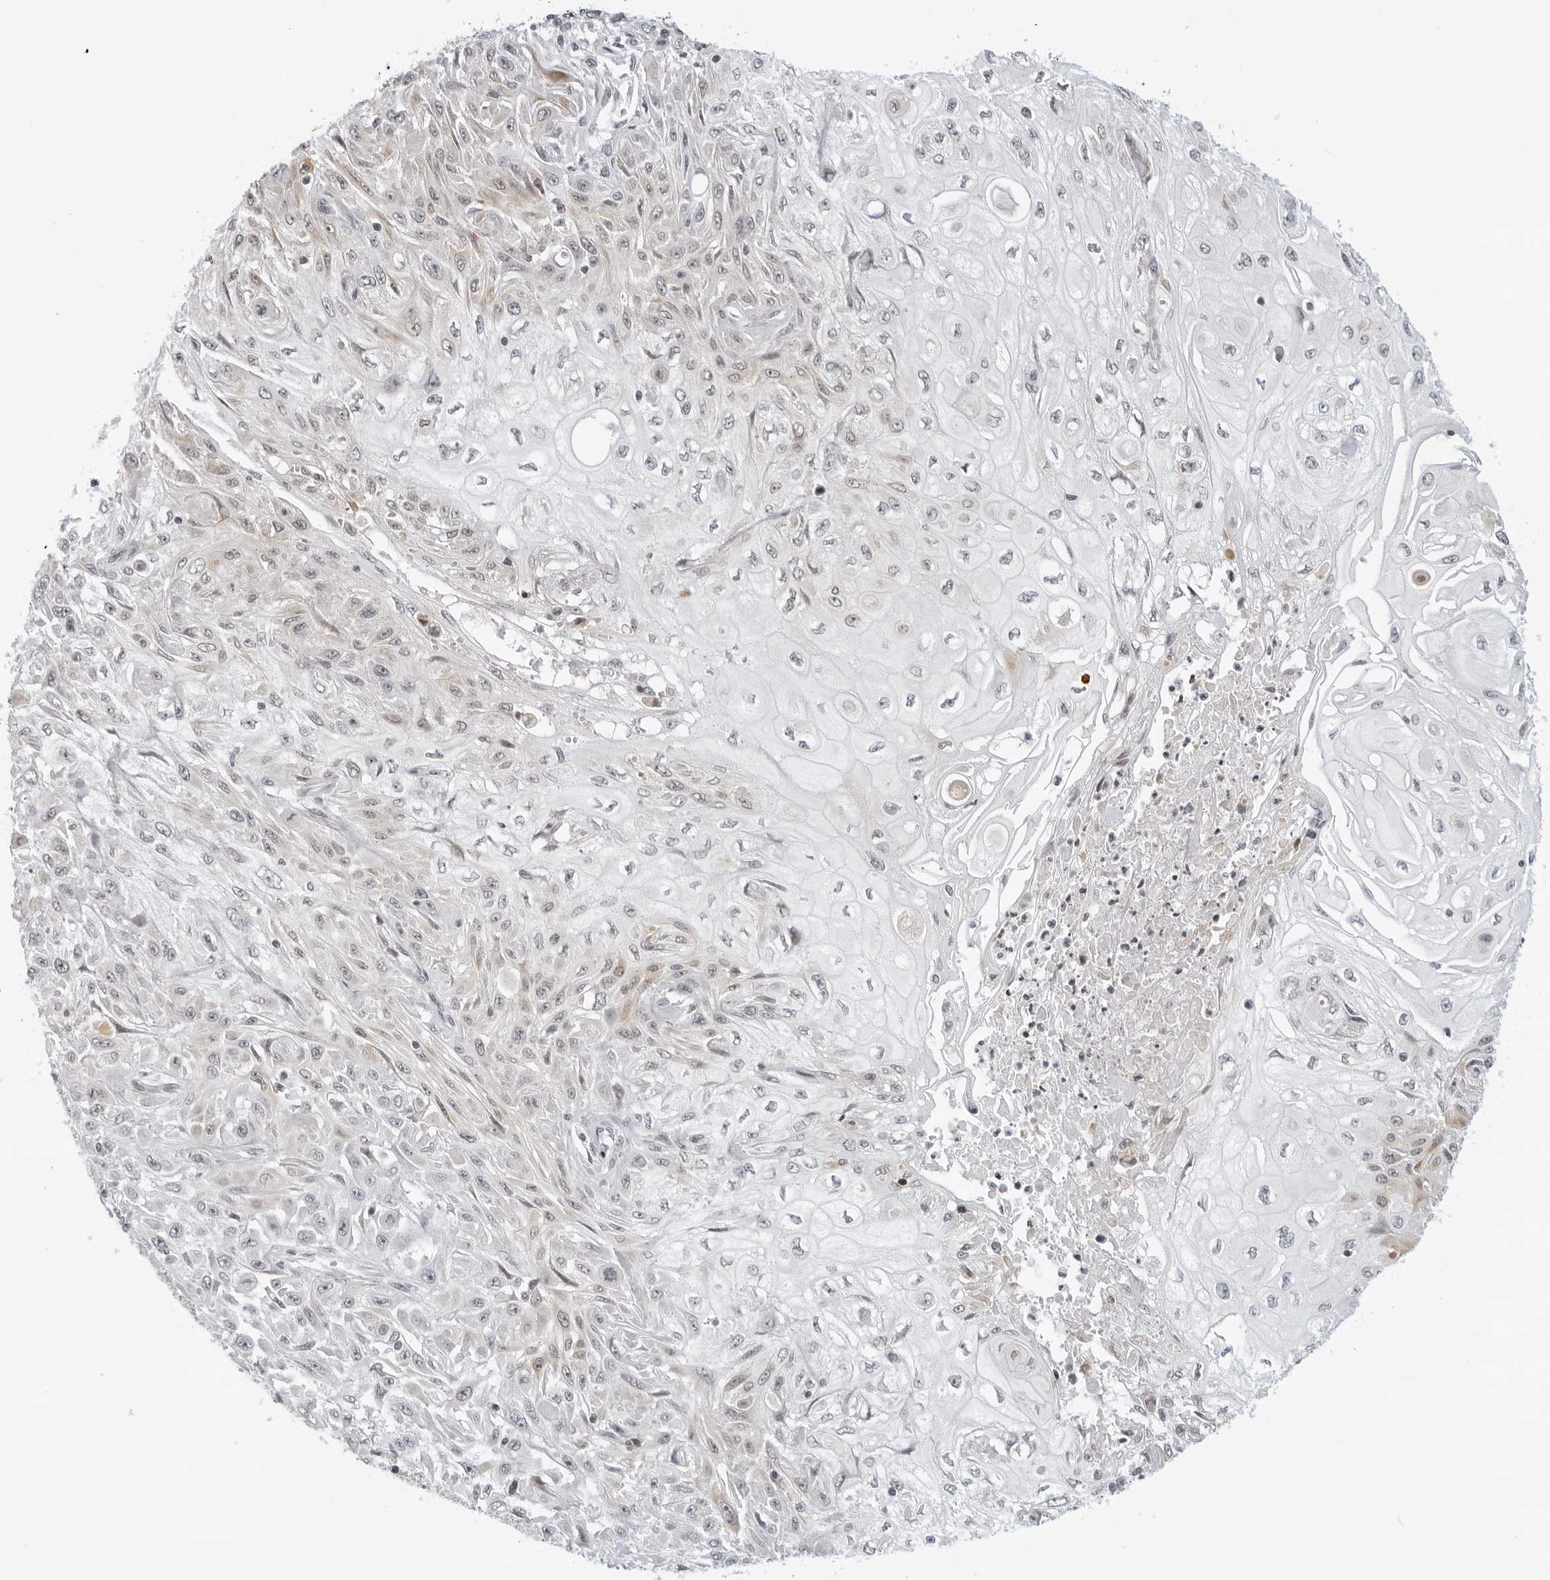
{"staining": {"intensity": "weak", "quantity": "25%-75%", "location": "cytoplasmic/membranous"}, "tissue": "skin cancer", "cell_type": "Tumor cells", "image_type": "cancer", "snomed": [{"axis": "morphology", "description": "Squamous cell carcinoma, NOS"}, {"axis": "morphology", "description": "Squamous cell carcinoma, metastatic, NOS"}, {"axis": "topography", "description": "Skin"}, {"axis": "topography", "description": "Lymph node"}], "caption": "The immunohistochemical stain highlights weak cytoplasmic/membranous staining in tumor cells of skin squamous cell carcinoma tissue.", "gene": "MSH6", "patient": {"sex": "male", "age": 75}}